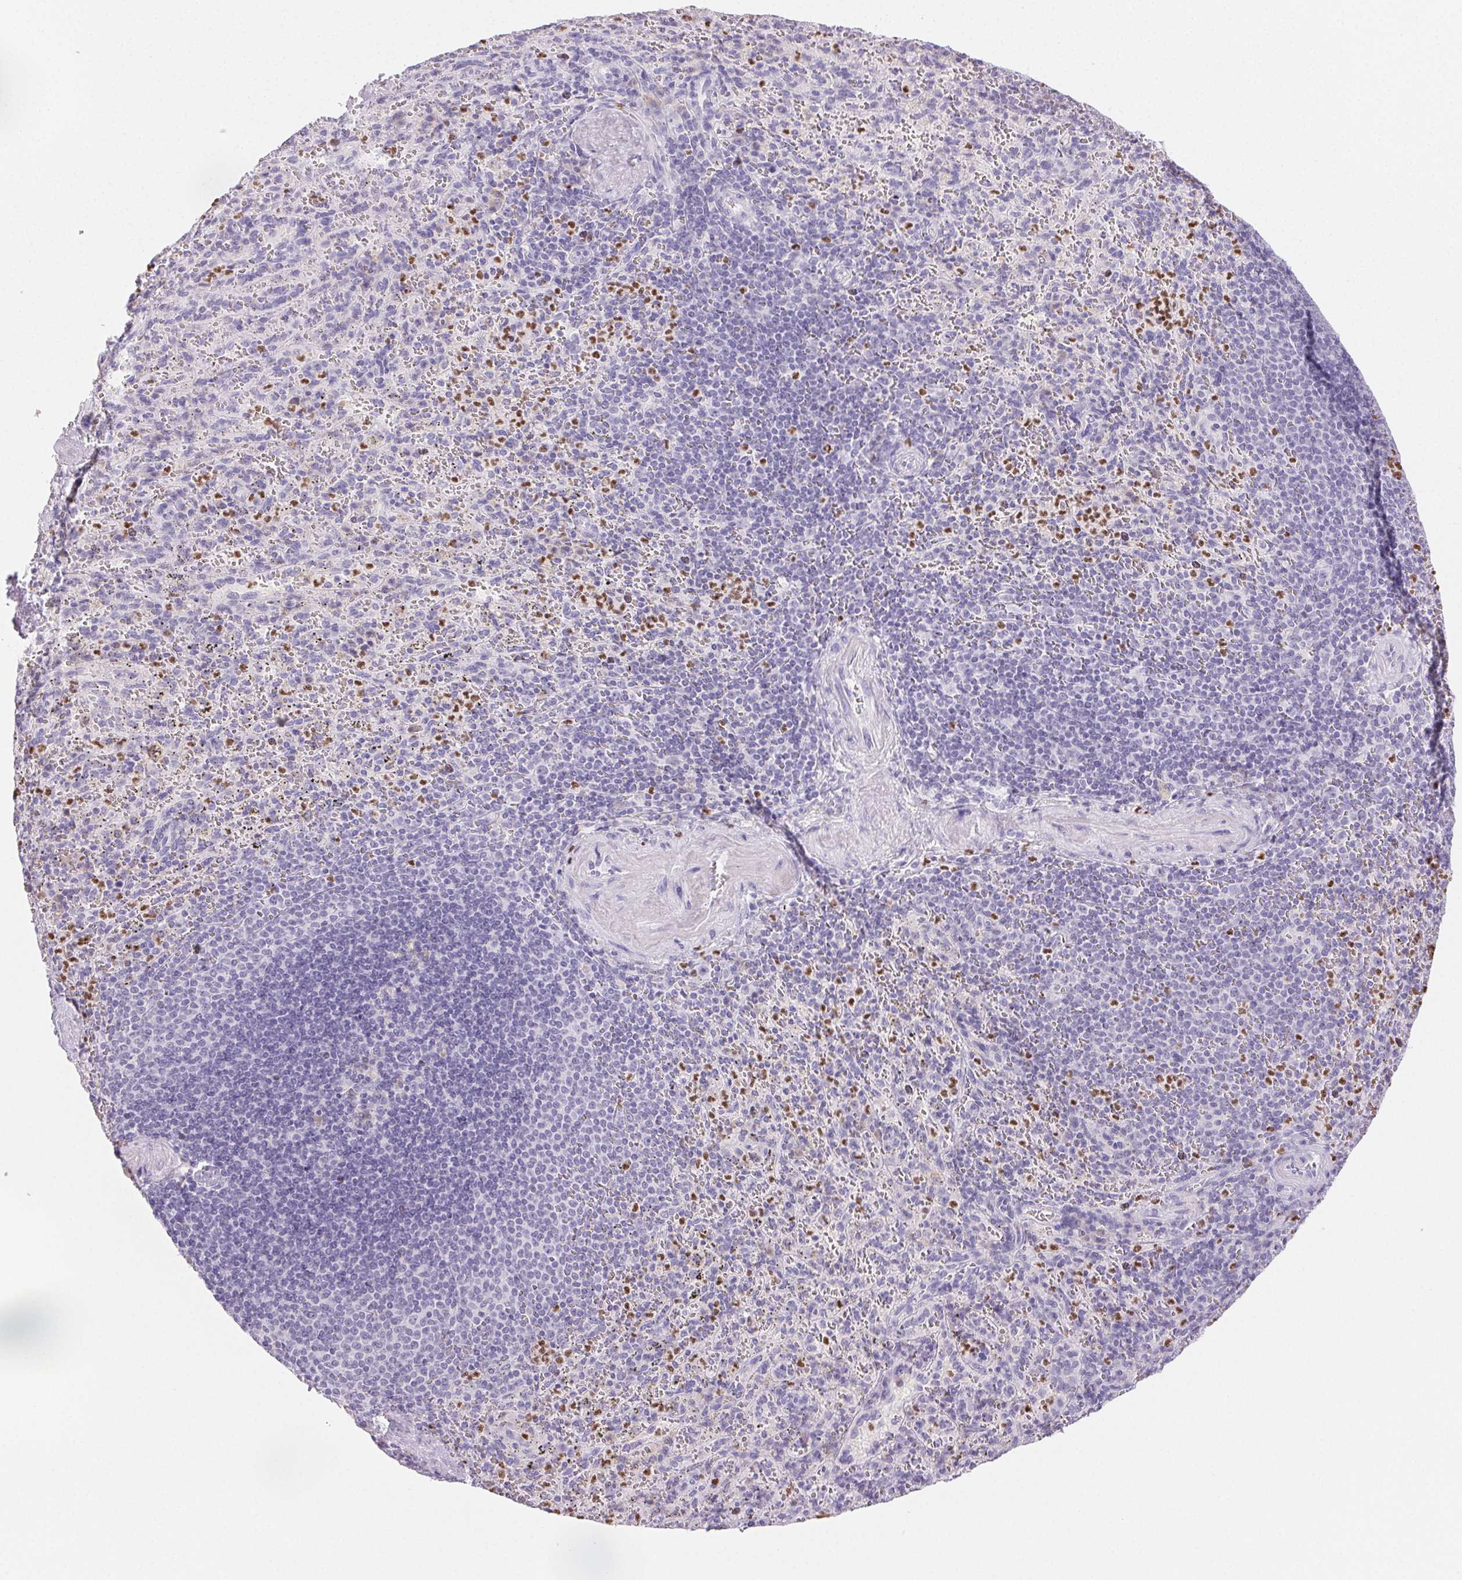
{"staining": {"intensity": "strong", "quantity": "25%-75%", "location": "cytoplasmic/membranous,nuclear"}, "tissue": "spleen", "cell_type": "Cells in red pulp", "image_type": "normal", "snomed": [{"axis": "morphology", "description": "Normal tissue, NOS"}, {"axis": "topography", "description": "Spleen"}], "caption": "Immunohistochemical staining of benign spleen demonstrates 25%-75% levels of strong cytoplasmic/membranous,nuclear protein positivity in approximately 25%-75% of cells in red pulp.", "gene": "PADI4", "patient": {"sex": "male", "age": 57}}